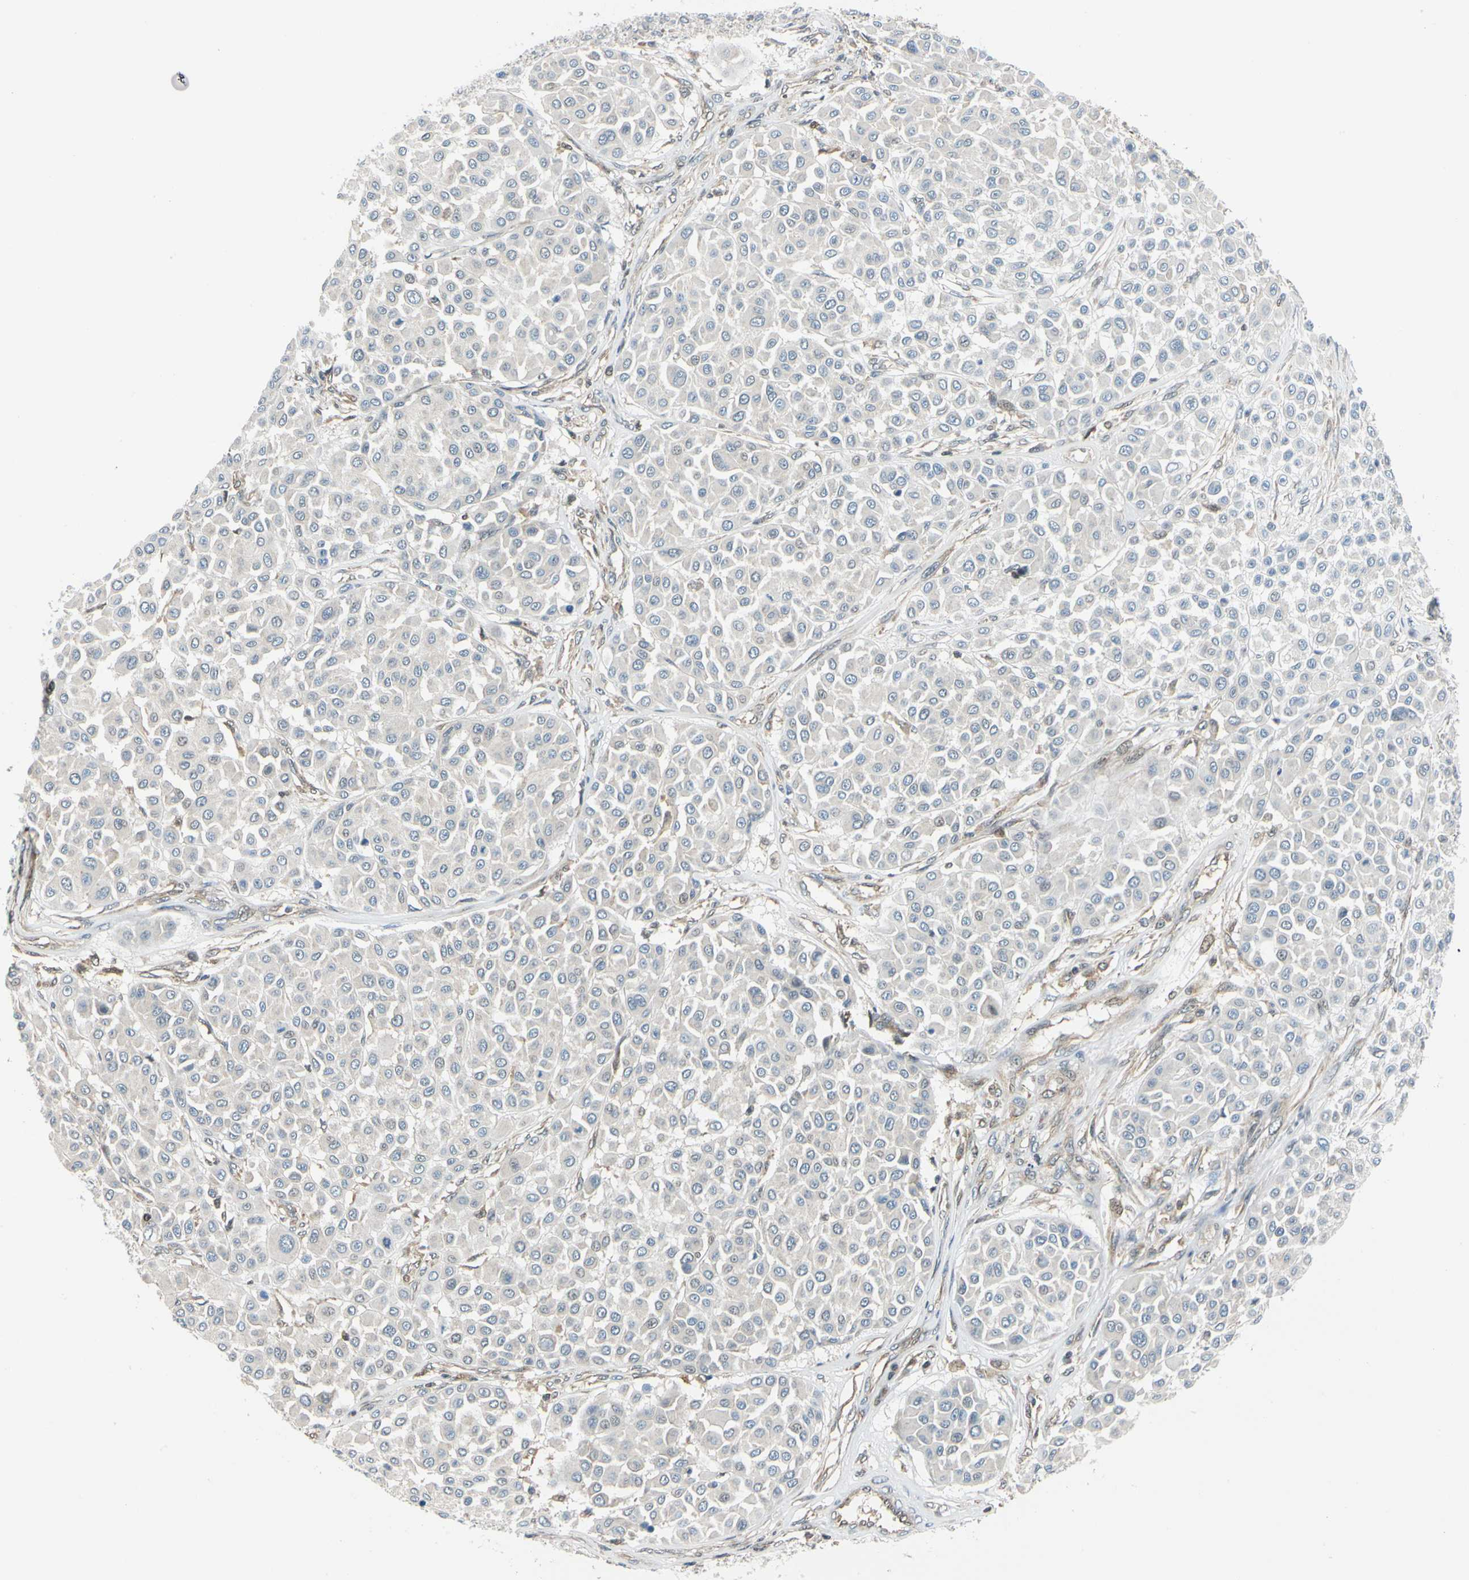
{"staining": {"intensity": "negative", "quantity": "none", "location": "none"}, "tissue": "melanoma", "cell_type": "Tumor cells", "image_type": "cancer", "snomed": [{"axis": "morphology", "description": "Malignant melanoma, Metastatic site"}, {"axis": "topography", "description": "Soft tissue"}], "caption": "DAB (3,3'-diaminobenzidine) immunohistochemical staining of human malignant melanoma (metastatic site) shows no significant staining in tumor cells. (Stains: DAB immunohistochemistry (IHC) with hematoxylin counter stain, Microscopy: brightfield microscopy at high magnification).", "gene": "MAPK9", "patient": {"sex": "male", "age": 41}}